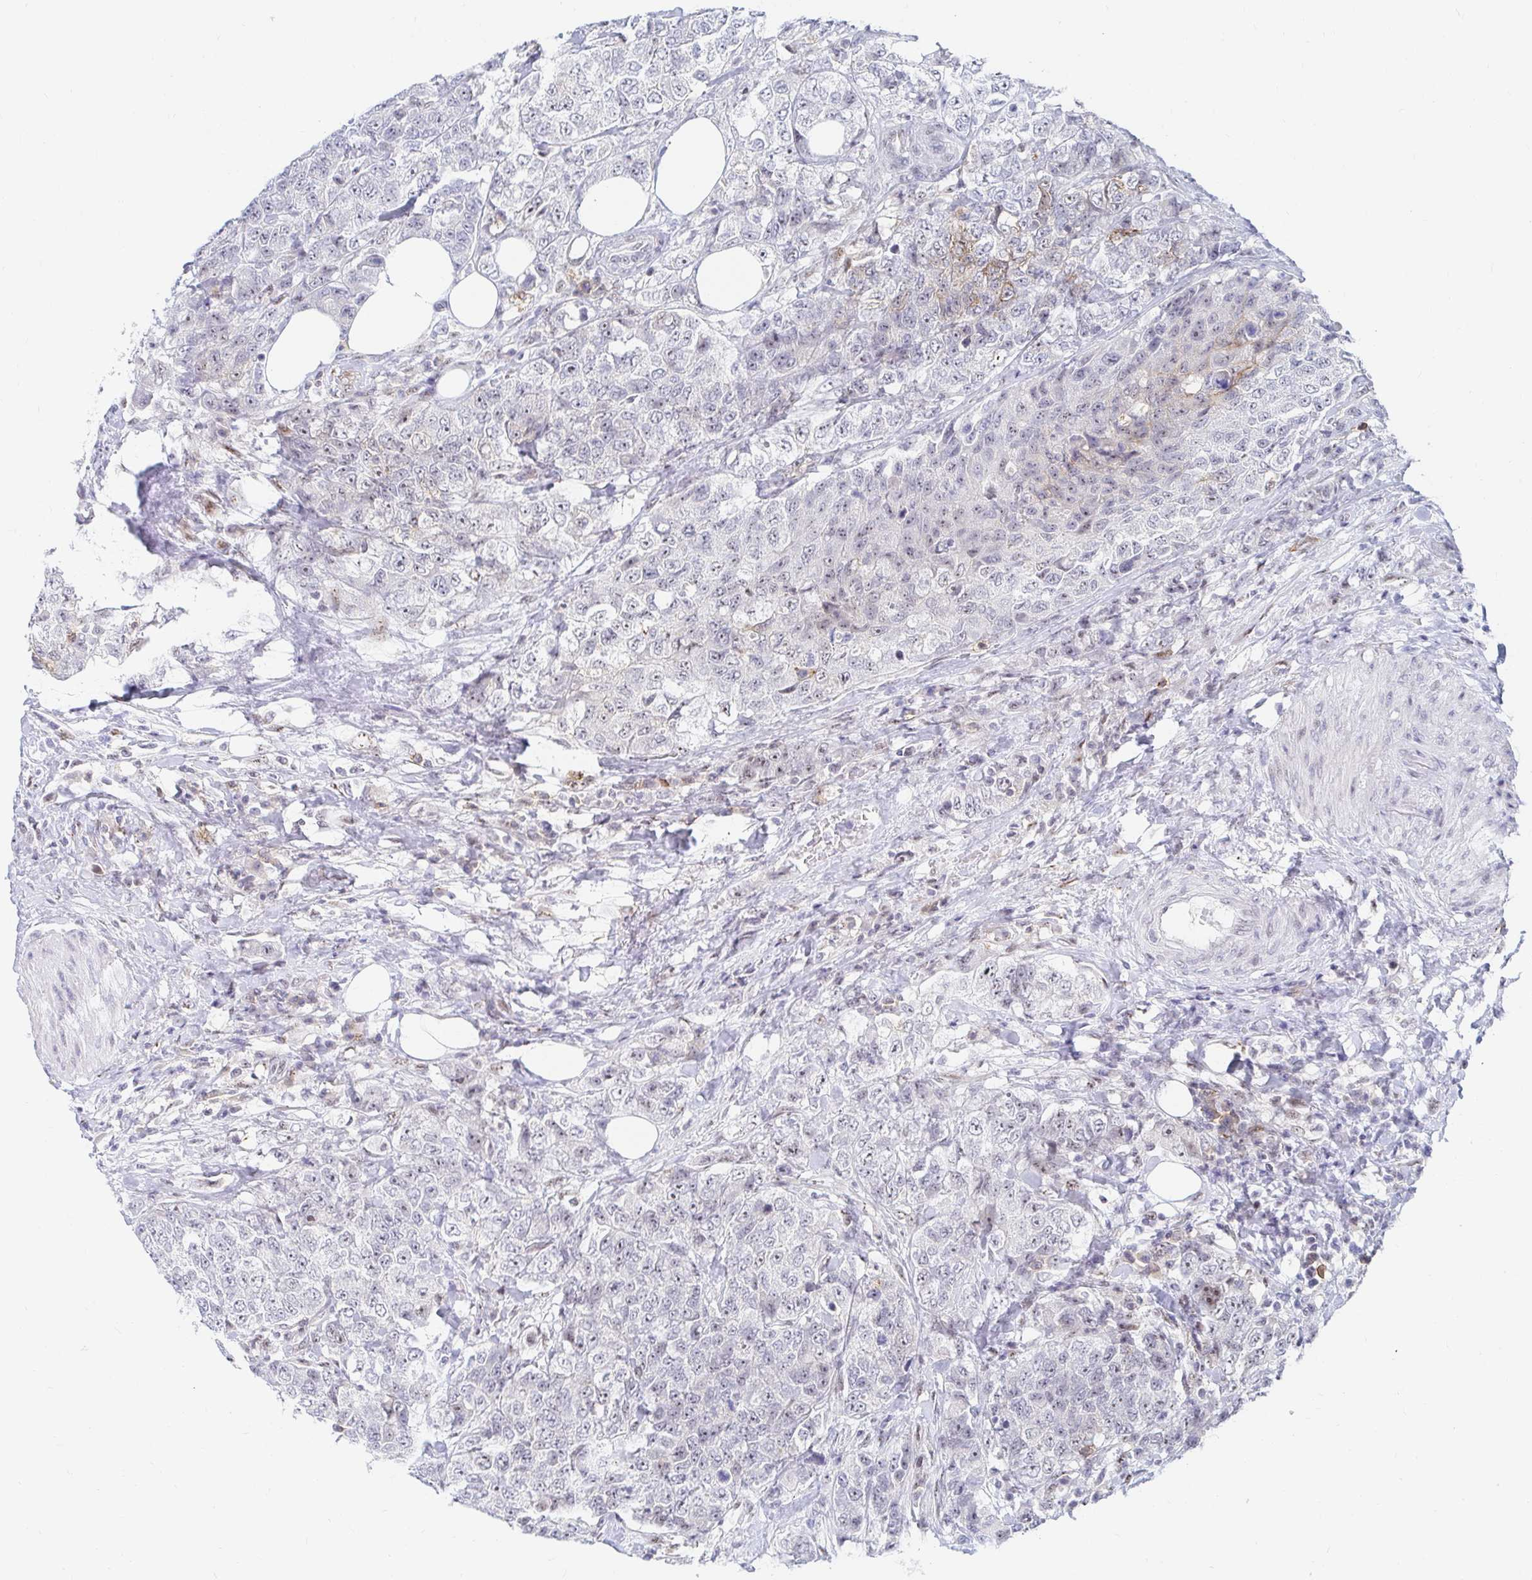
{"staining": {"intensity": "weak", "quantity": "<25%", "location": "cytoplasmic/membranous"}, "tissue": "urothelial cancer", "cell_type": "Tumor cells", "image_type": "cancer", "snomed": [{"axis": "morphology", "description": "Urothelial carcinoma, High grade"}, {"axis": "topography", "description": "Urinary bladder"}], "caption": "Immunohistochemistry (IHC) image of urothelial cancer stained for a protein (brown), which reveals no expression in tumor cells.", "gene": "COL28A1", "patient": {"sex": "female", "age": 78}}